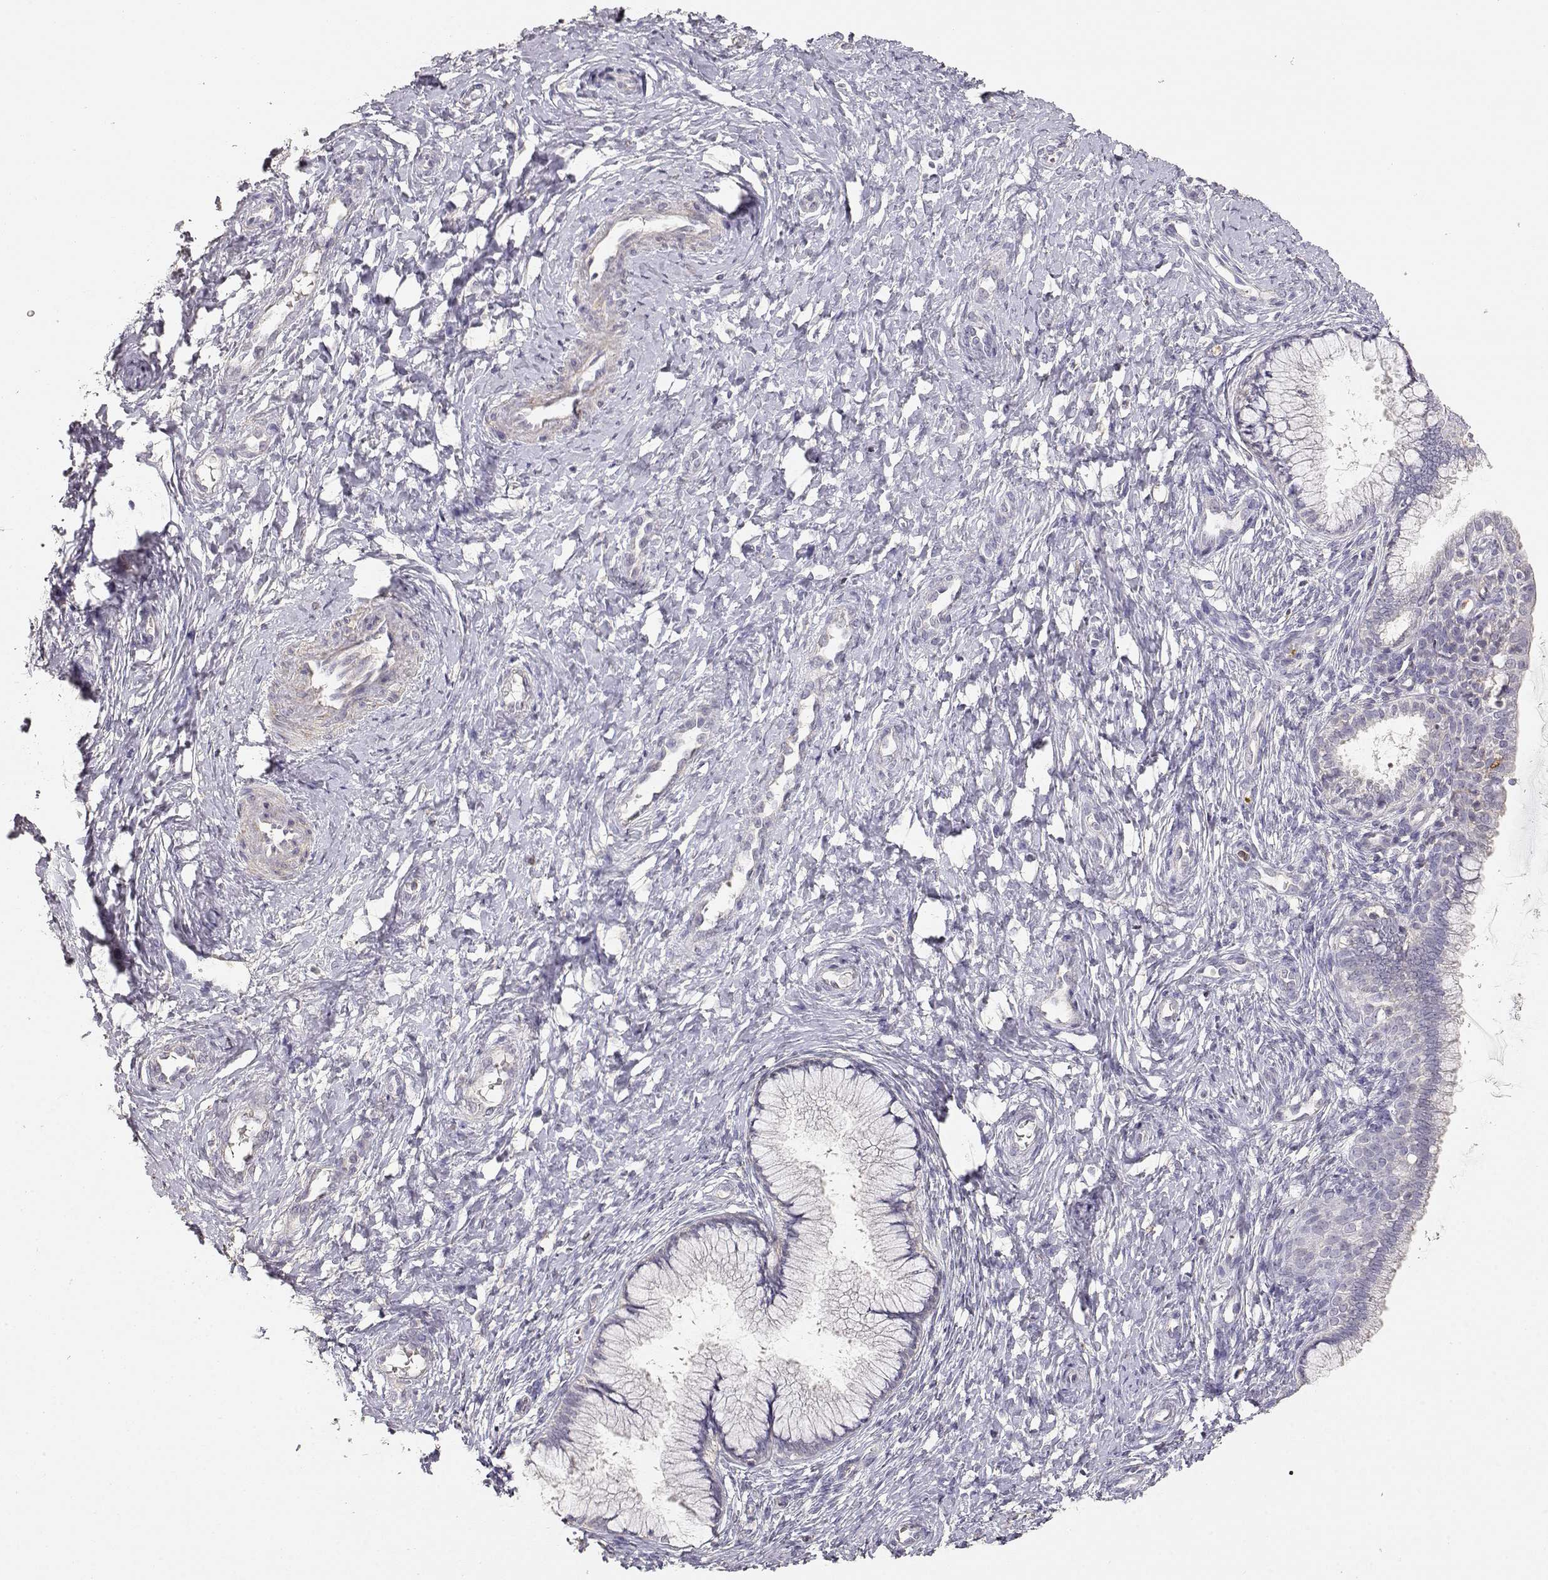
{"staining": {"intensity": "negative", "quantity": "none", "location": "none"}, "tissue": "cervix", "cell_type": "Glandular cells", "image_type": "normal", "snomed": [{"axis": "morphology", "description": "Normal tissue, NOS"}, {"axis": "topography", "description": "Cervix"}], "caption": "The immunohistochemistry (IHC) micrograph has no significant staining in glandular cells of cervix.", "gene": "TNFRSF10C", "patient": {"sex": "female", "age": 37}}